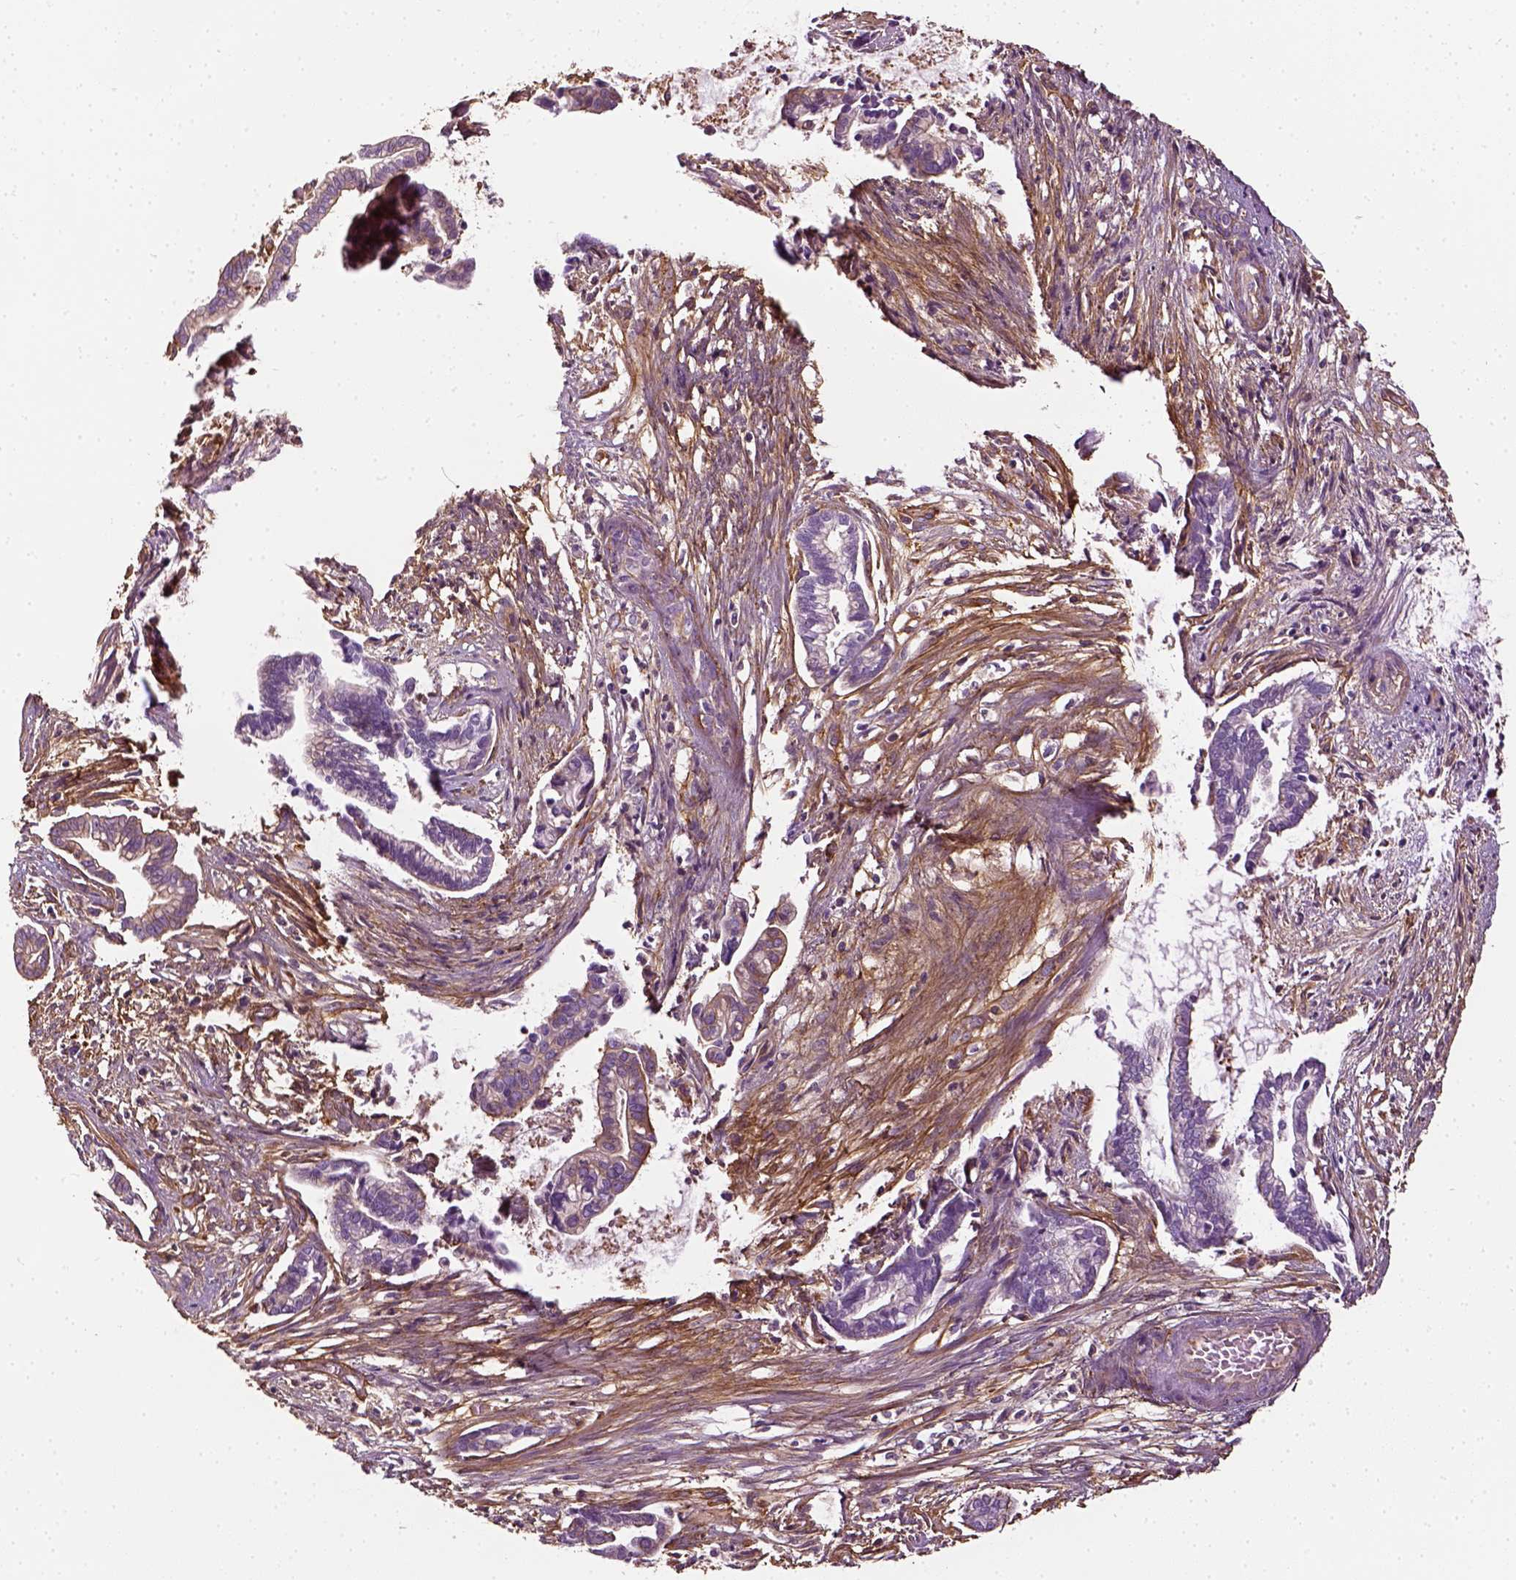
{"staining": {"intensity": "negative", "quantity": "none", "location": "none"}, "tissue": "cervical cancer", "cell_type": "Tumor cells", "image_type": "cancer", "snomed": [{"axis": "morphology", "description": "Adenocarcinoma, NOS"}, {"axis": "topography", "description": "Cervix"}], "caption": "Cervical adenocarcinoma stained for a protein using immunohistochemistry displays no expression tumor cells.", "gene": "COL6A2", "patient": {"sex": "female", "age": 62}}